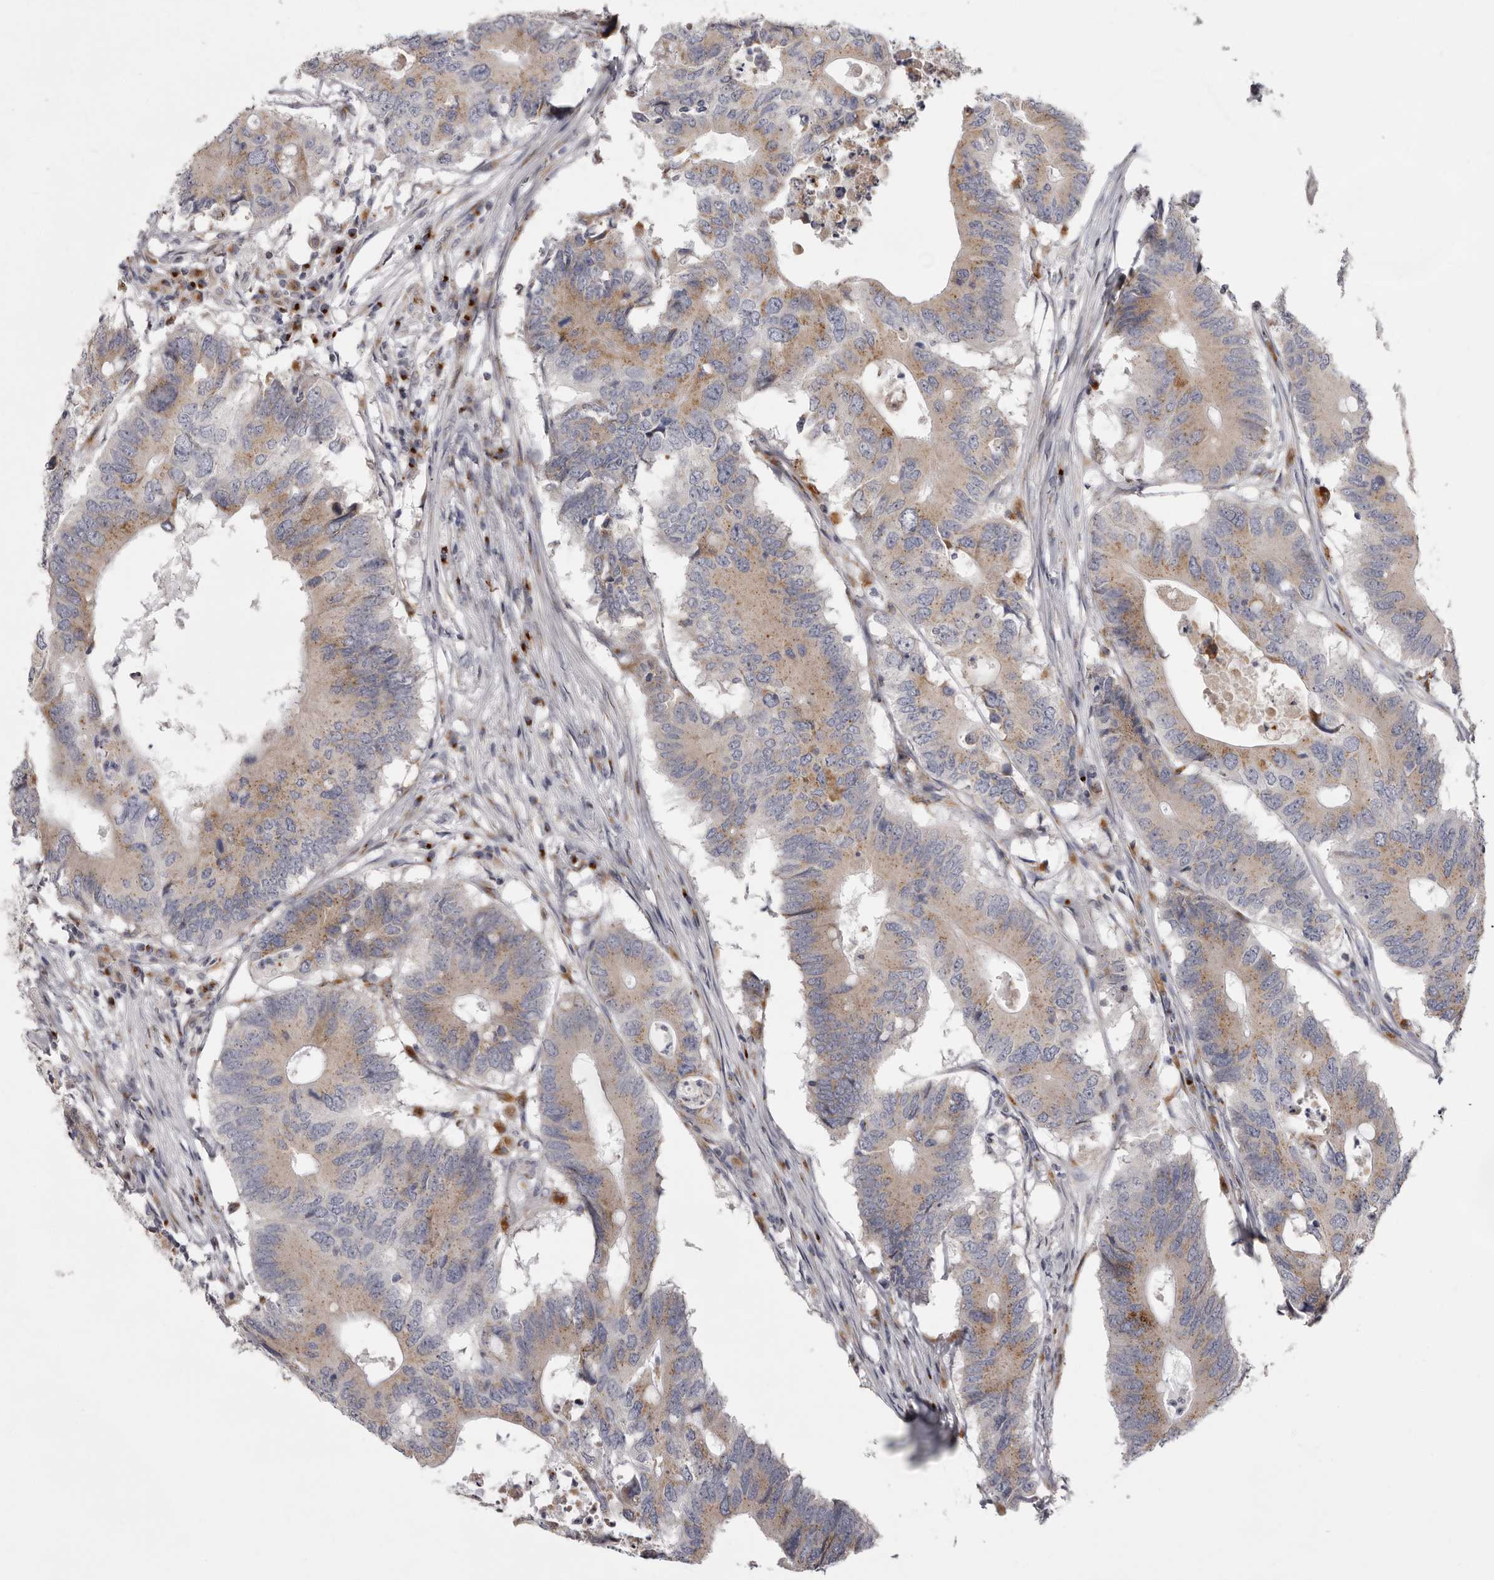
{"staining": {"intensity": "moderate", "quantity": "25%-75%", "location": "cytoplasmic/membranous"}, "tissue": "colorectal cancer", "cell_type": "Tumor cells", "image_type": "cancer", "snomed": [{"axis": "morphology", "description": "Adenocarcinoma, NOS"}, {"axis": "topography", "description": "Colon"}], "caption": "This photomicrograph shows IHC staining of colorectal cancer, with medium moderate cytoplasmic/membranous staining in about 25%-75% of tumor cells.", "gene": "WDR47", "patient": {"sex": "male", "age": 71}}